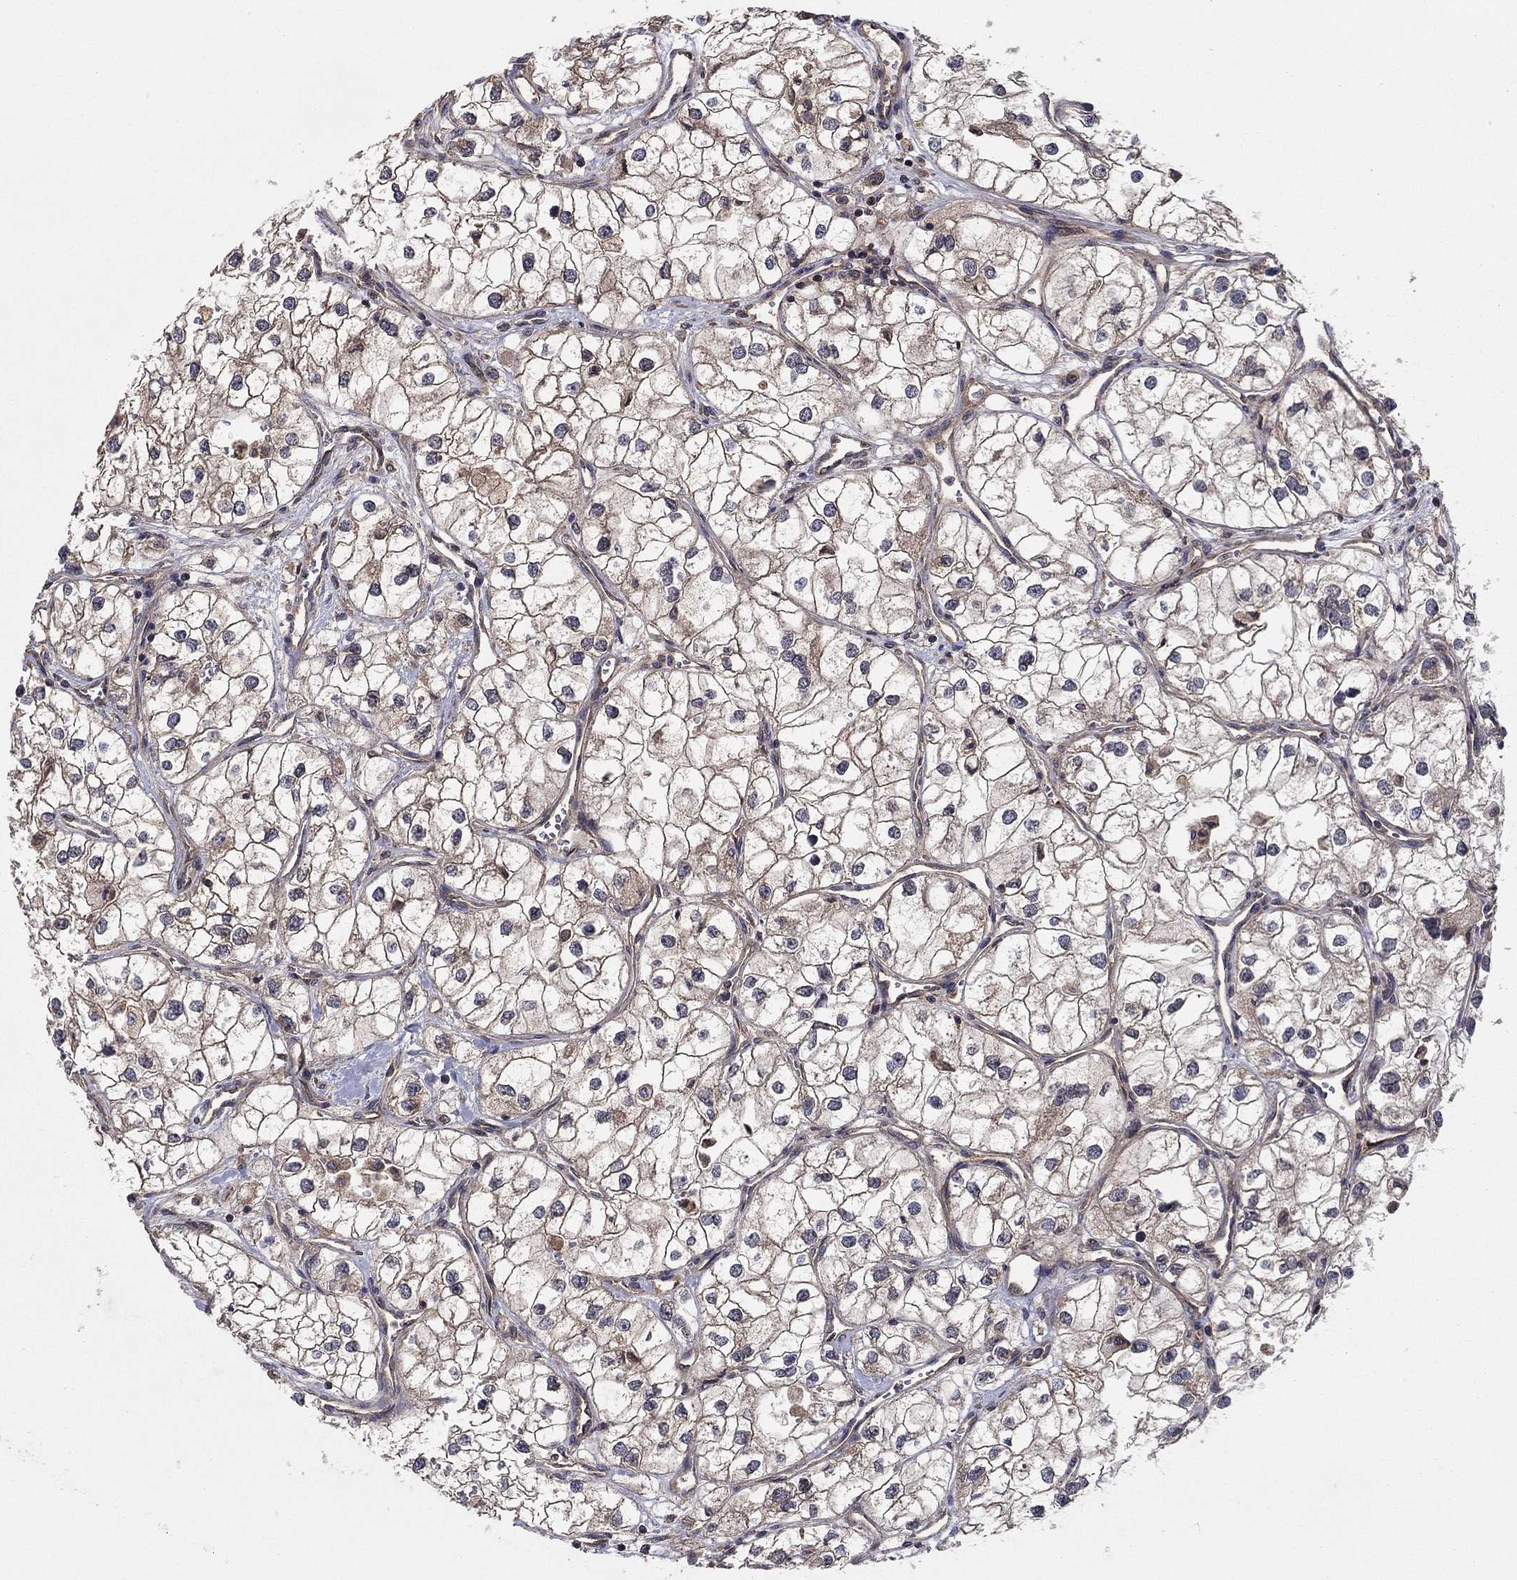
{"staining": {"intensity": "weak", "quantity": ">75%", "location": "cytoplasmic/membranous"}, "tissue": "renal cancer", "cell_type": "Tumor cells", "image_type": "cancer", "snomed": [{"axis": "morphology", "description": "Adenocarcinoma, NOS"}, {"axis": "topography", "description": "Kidney"}], "caption": "Renal cancer (adenocarcinoma) stained for a protein displays weak cytoplasmic/membranous positivity in tumor cells.", "gene": "BMERB1", "patient": {"sex": "male", "age": 59}}